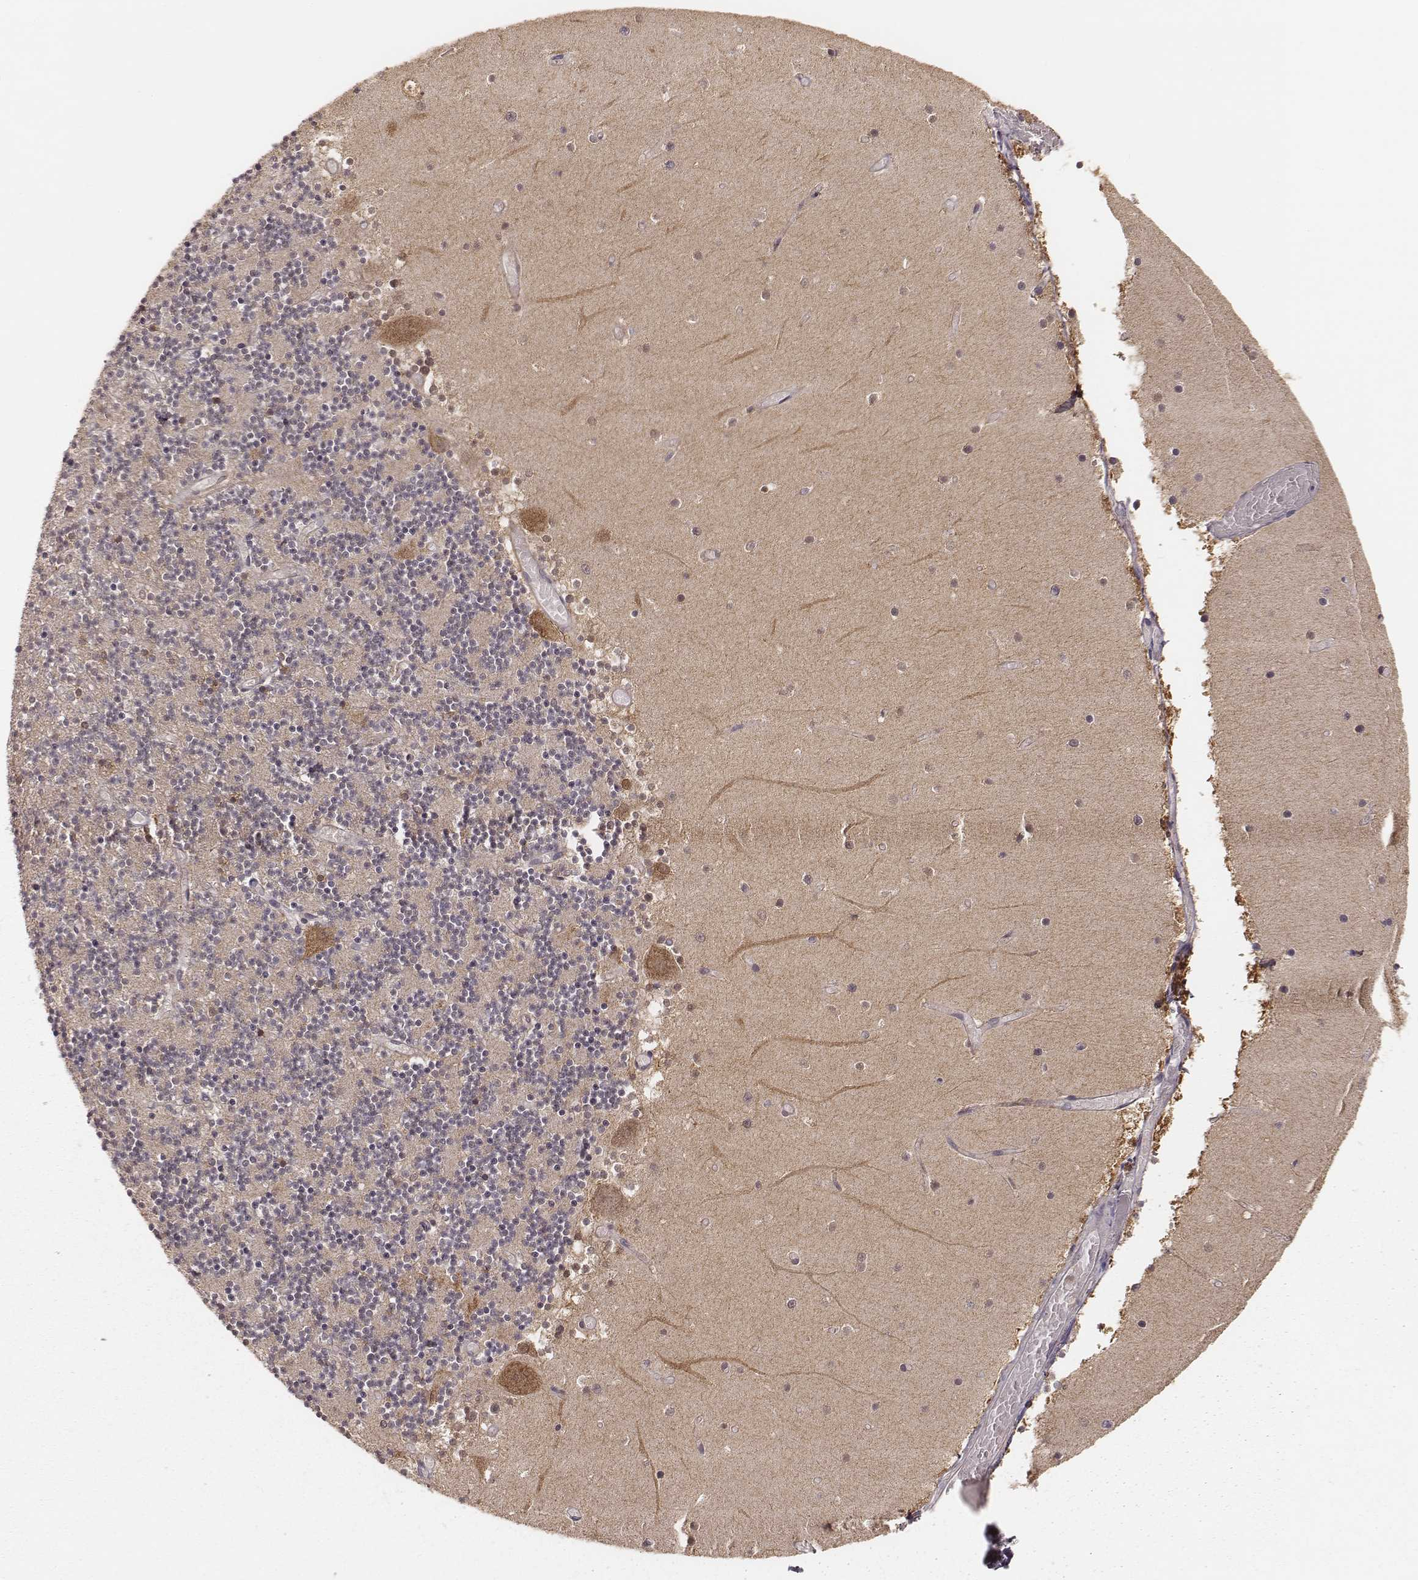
{"staining": {"intensity": "negative", "quantity": "none", "location": "none"}, "tissue": "cerebellum", "cell_type": "Cells in granular layer", "image_type": "normal", "snomed": [{"axis": "morphology", "description": "Normal tissue, NOS"}, {"axis": "topography", "description": "Cerebellum"}], "caption": "The image shows no significant positivity in cells in granular layer of cerebellum.", "gene": "CARS1", "patient": {"sex": "female", "age": 28}}